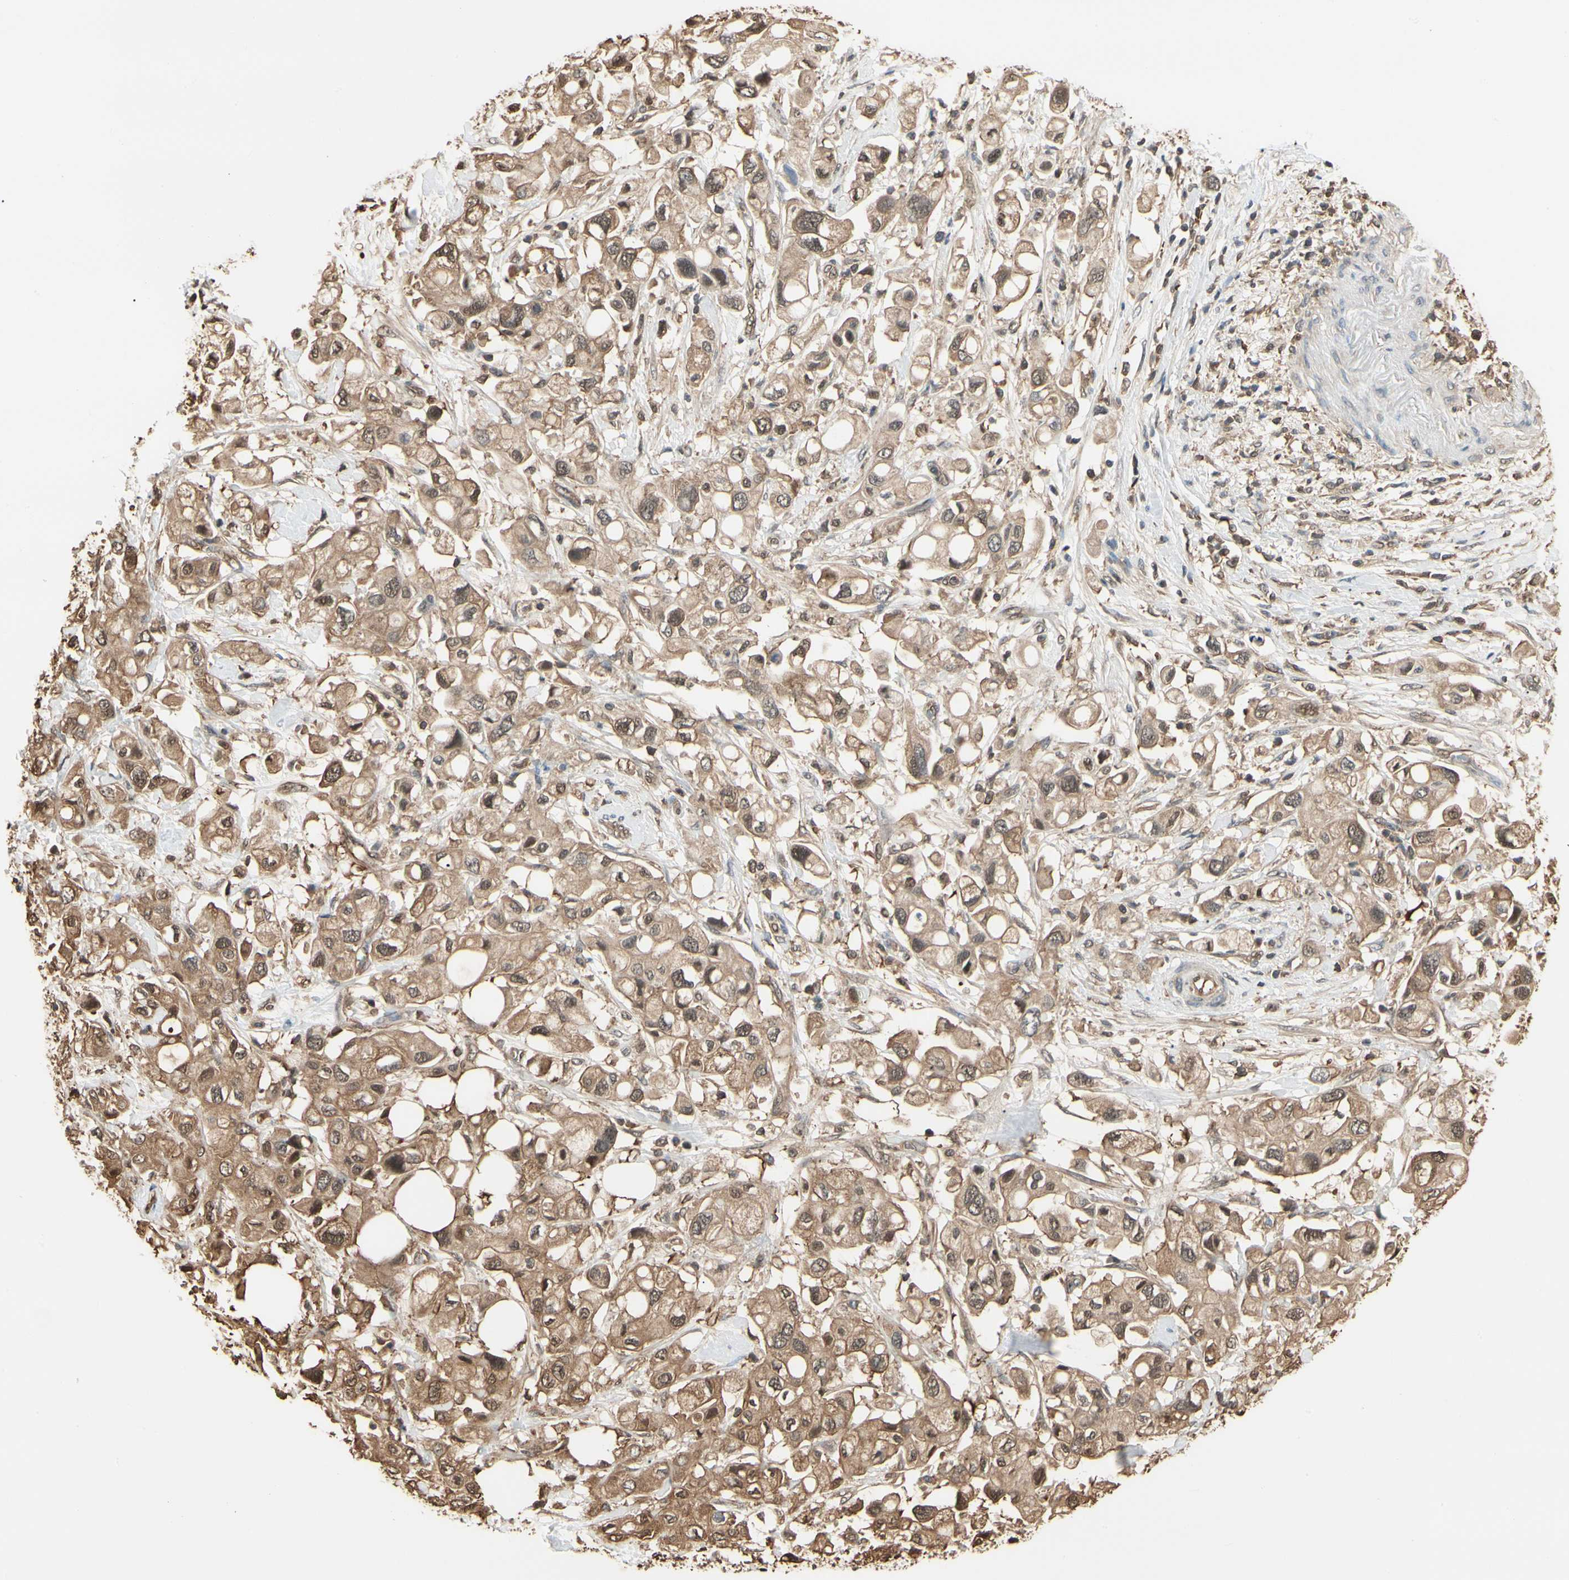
{"staining": {"intensity": "moderate", "quantity": ">75%", "location": "cytoplasmic/membranous,nuclear"}, "tissue": "pancreatic cancer", "cell_type": "Tumor cells", "image_type": "cancer", "snomed": [{"axis": "morphology", "description": "Adenocarcinoma, NOS"}, {"axis": "topography", "description": "Pancreas"}], "caption": "IHC (DAB (3,3'-diaminobenzidine)) staining of human pancreatic cancer (adenocarcinoma) reveals moderate cytoplasmic/membranous and nuclear protein positivity in approximately >75% of tumor cells.", "gene": "YWHAE", "patient": {"sex": "female", "age": 56}}